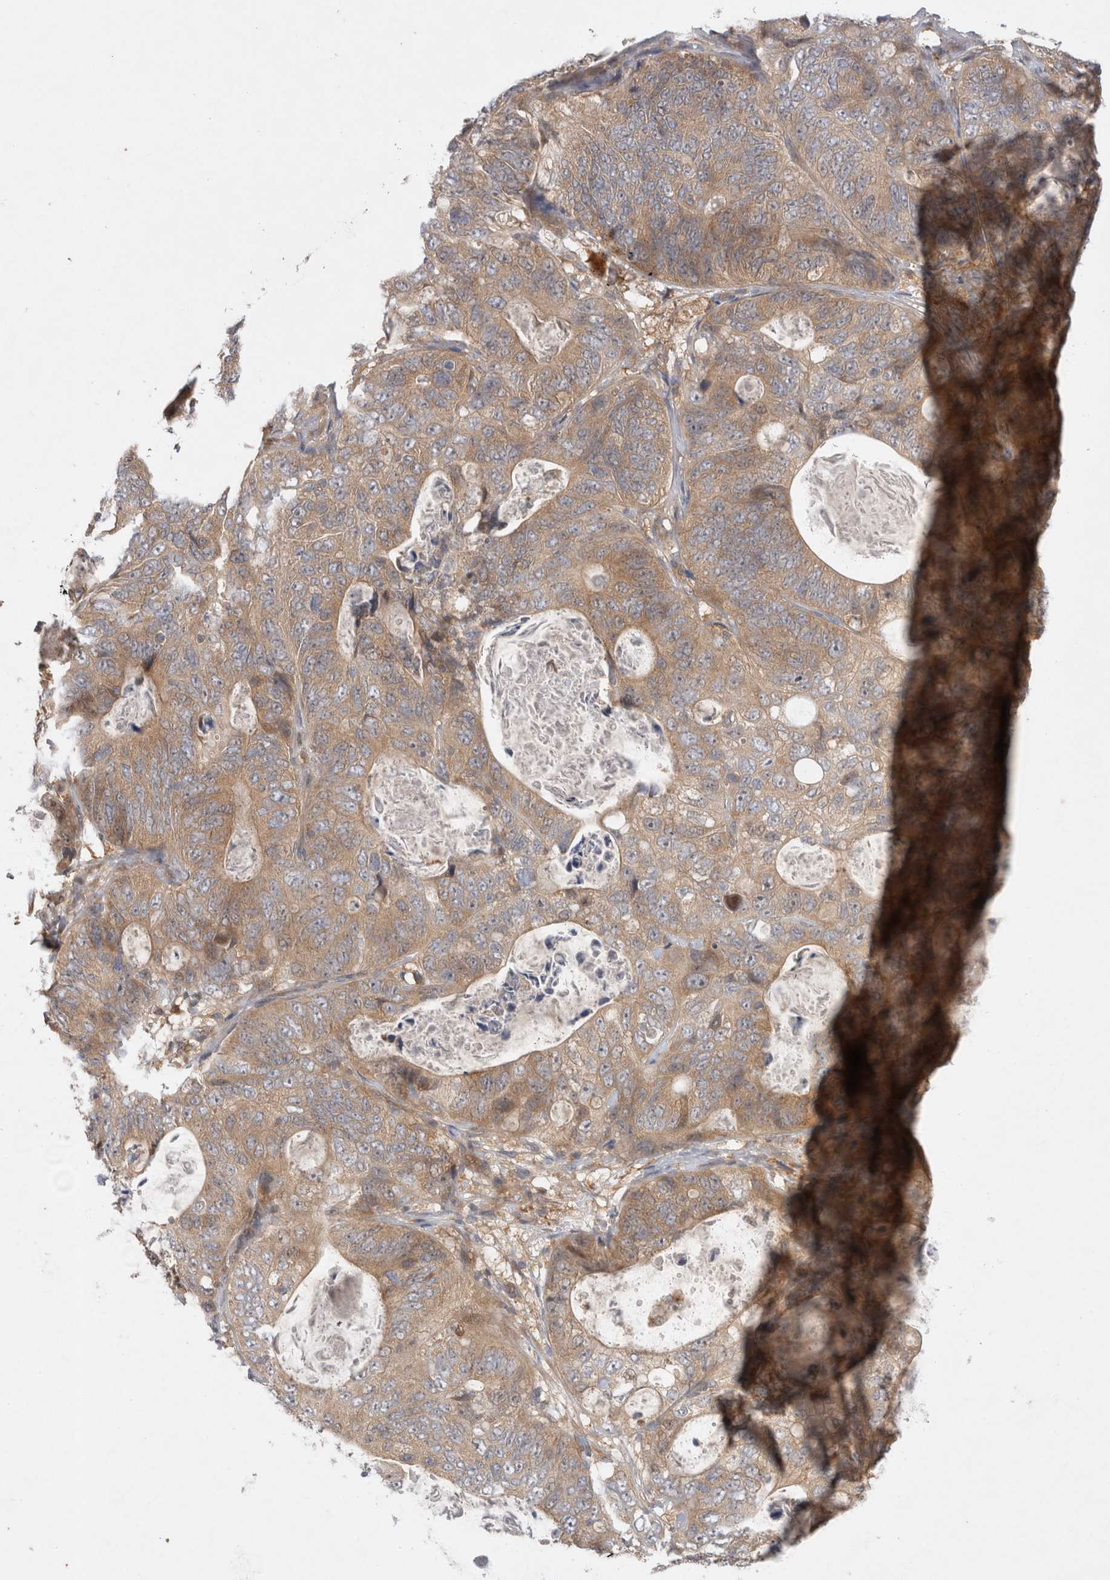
{"staining": {"intensity": "weak", "quantity": ">75%", "location": "cytoplasmic/membranous"}, "tissue": "stomach cancer", "cell_type": "Tumor cells", "image_type": "cancer", "snomed": [{"axis": "morphology", "description": "Normal tissue, NOS"}, {"axis": "morphology", "description": "Adenocarcinoma, NOS"}, {"axis": "topography", "description": "Stomach"}], "caption": "Protein staining of stomach cancer tissue shows weak cytoplasmic/membranous positivity in about >75% of tumor cells. Nuclei are stained in blue.", "gene": "HTT", "patient": {"sex": "female", "age": 89}}